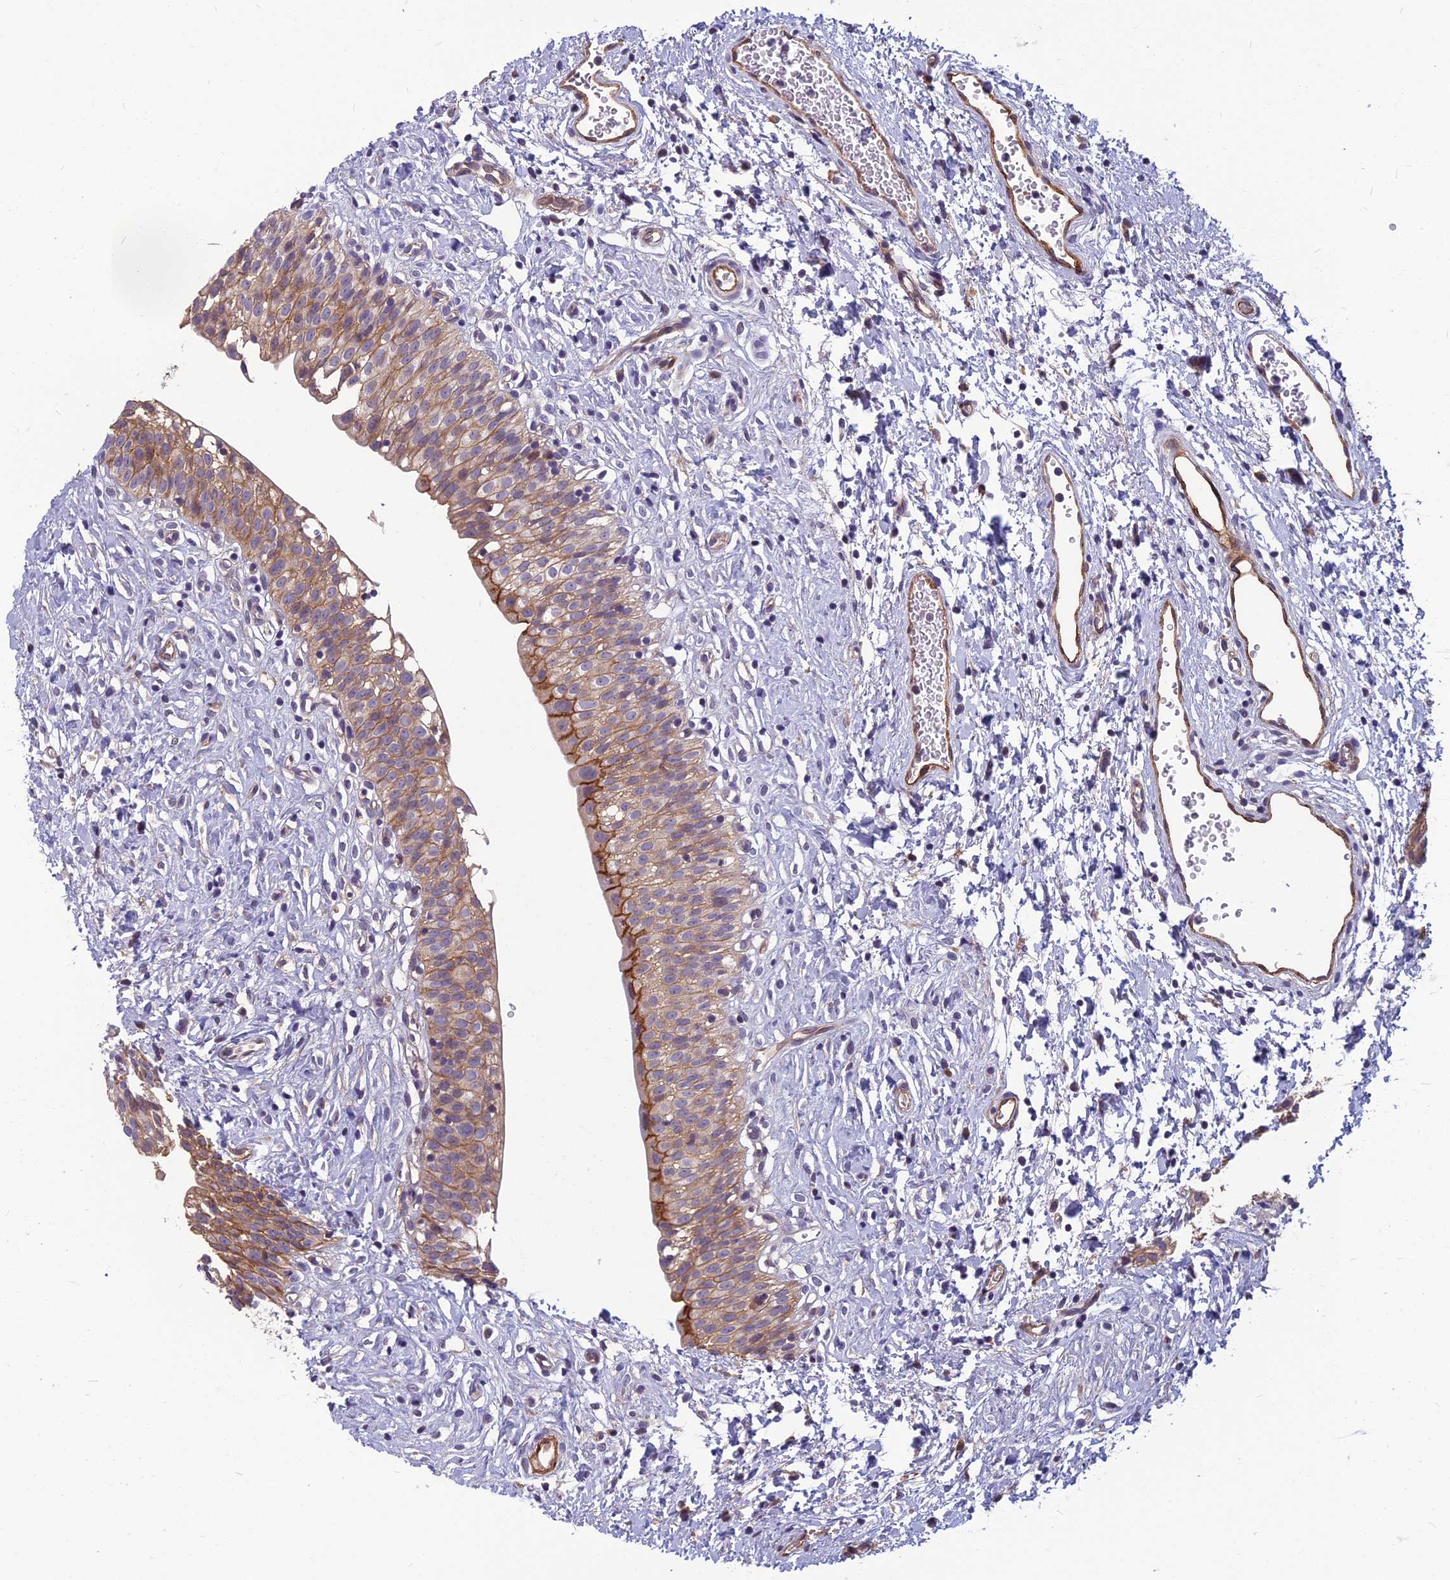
{"staining": {"intensity": "moderate", "quantity": ">75%", "location": "cytoplasmic/membranous"}, "tissue": "urinary bladder", "cell_type": "Urothelial cells", "image_type": "normal", "snomed": [{"axis": "morphology", "description": "Normal tissue, NOS"}, {"axis": "topography", "description": "Urinary bladder"}], "caption": "DAB immunohistochemical staining of unremarkable urinary bladder displays moderate cytoplasmic/membranous protein staining in about >75% of urothelial cells. (DAB (3,3'-diaminobenzidine) IHC, brown staining for protein, blue staining for nuclei).", "gene": "TSPAN15", "patient": {"sex": "male", "age": 51}}